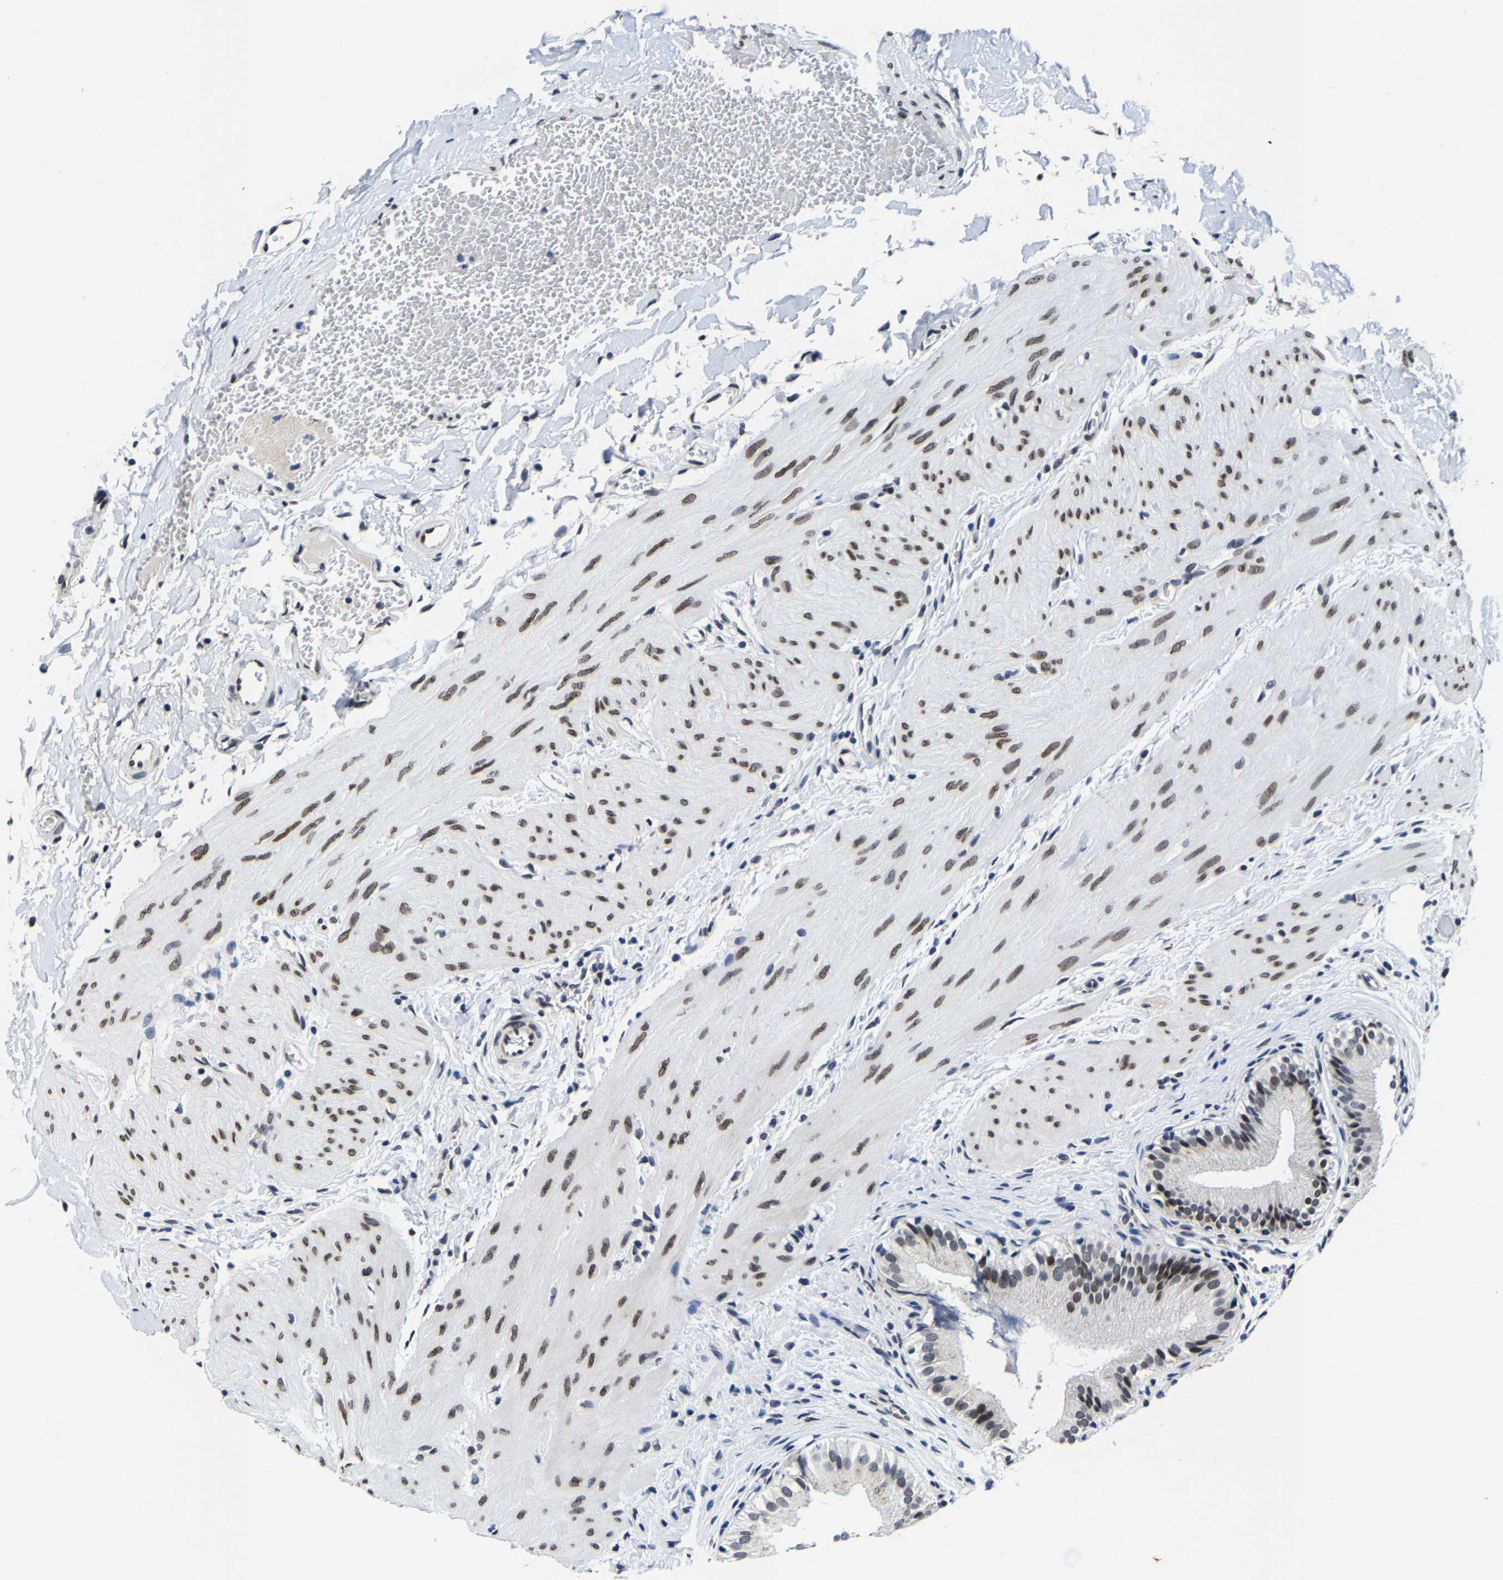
{"staining": {"intensity": "moderate", "quantity": ">75%", "location": "nuclear"}, "tissue": "gallbladder", "cell_type": "Glandular cells", "image_type": "normal", "snomed": [{"axis": "morphology", "description": "Normal tissue, NOS"}, {"axis": "topography", "description": "Gallbladder"}], "caption": "Gallbladder stained with DAB immunohistochemistry (IHC) reveals medium levels of moderate nuclear expression in about >75% of glandular cells.", "gene": "UBN2", "patient": {"sex": "female", "age": 26}}